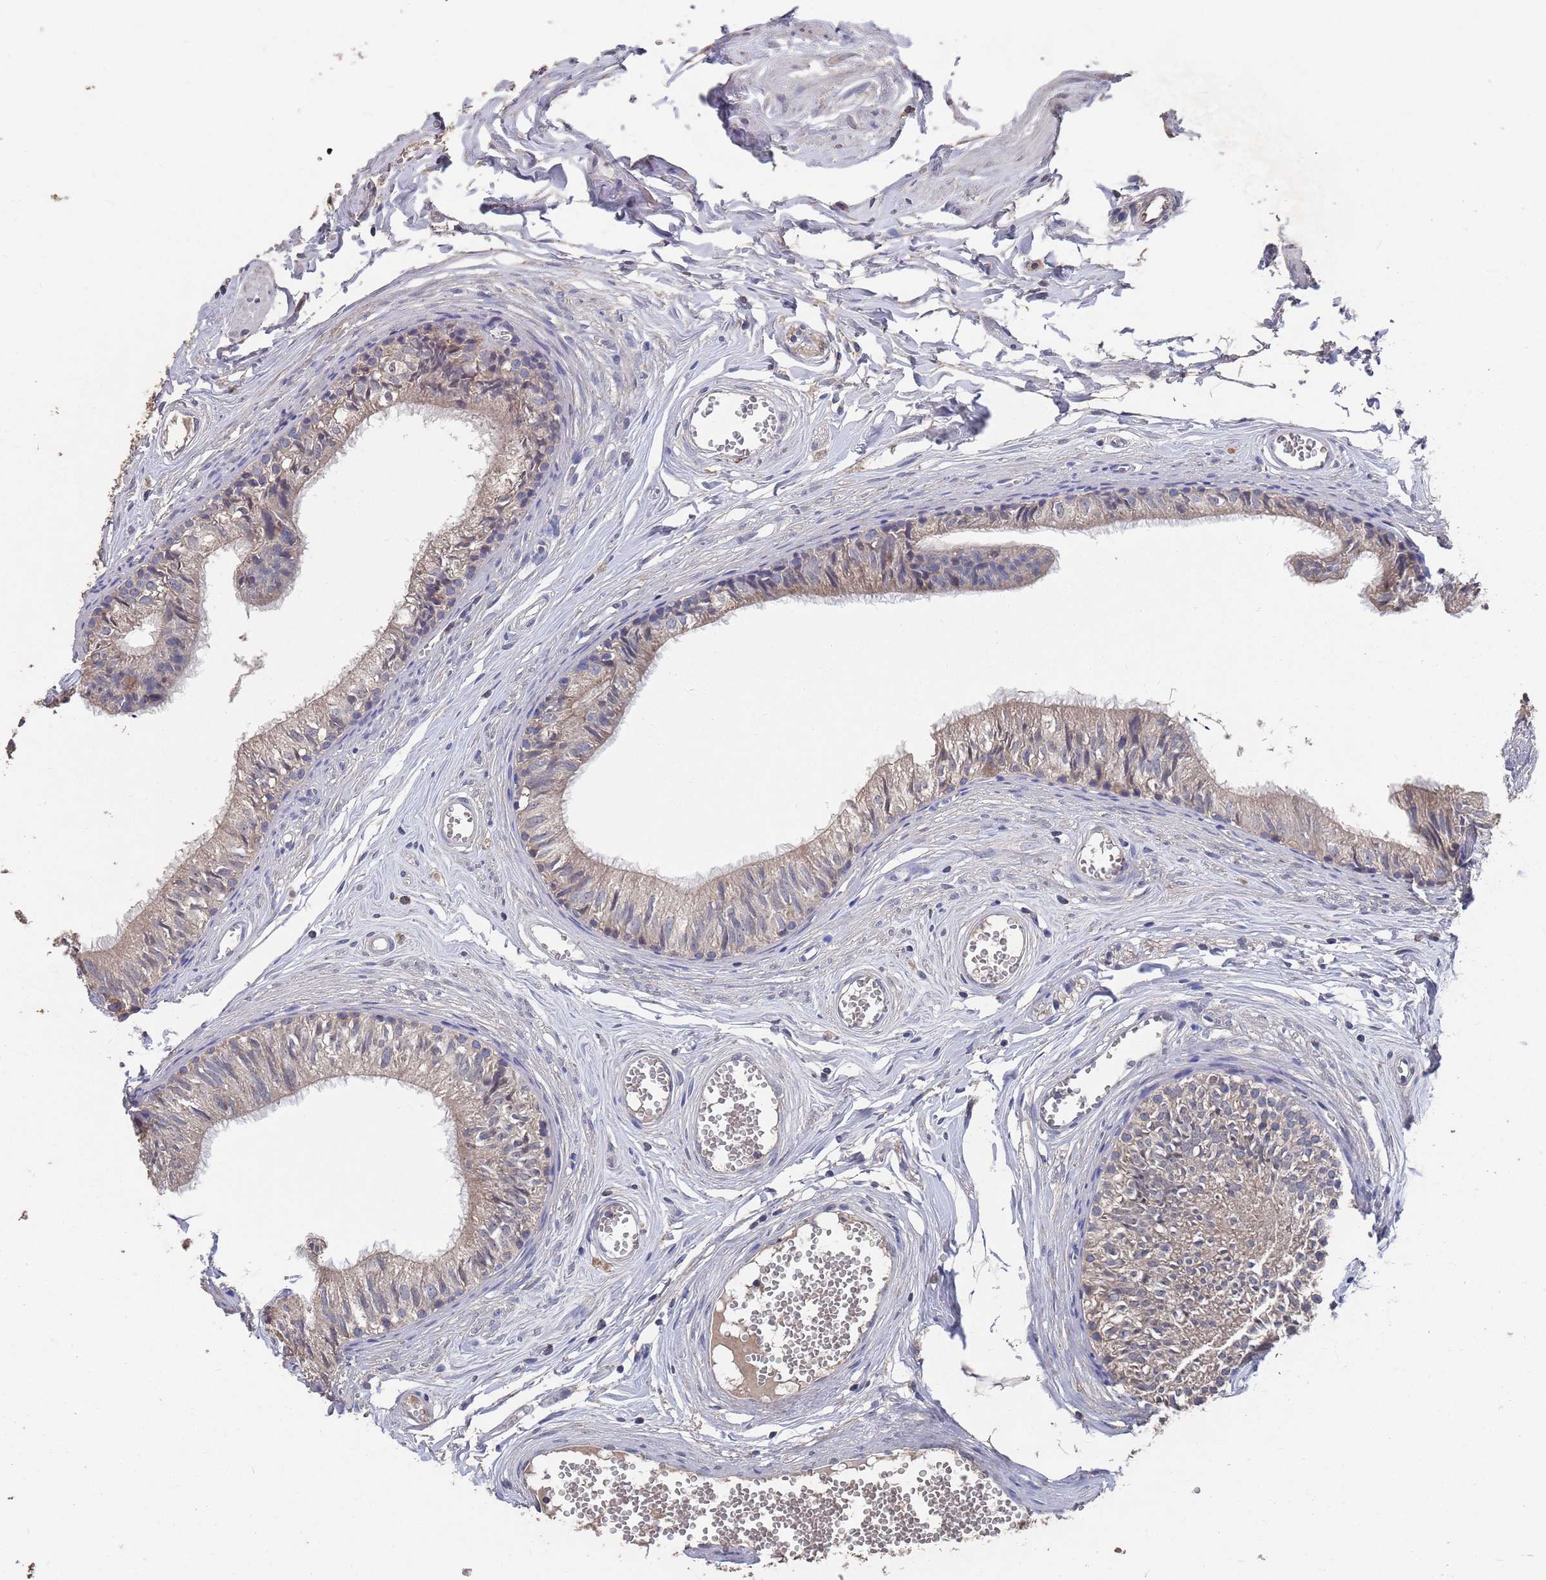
{"staining": {"intensity": "weak", "quantity": "25%-75%", "location": "cytoplasmic/membranous"}, "tissue": "epididymis", "cell_type": "Glandular cells", "image_type": "normal", "snomed": [{"axis": "morphology", "description": "Normal tissue, NOS"}, {"axis": "topography", "description": "Epididymis"}], "caption": "A brown stain shows weak cytoplasmic/membranous positivity of a protein in glandular cells of normal human epididymis. (brown staining indicates protein expression, while blue staining denotes nuclei).", "gene": "BTBD18", "patient": {"sex": "male", "age": 36}}